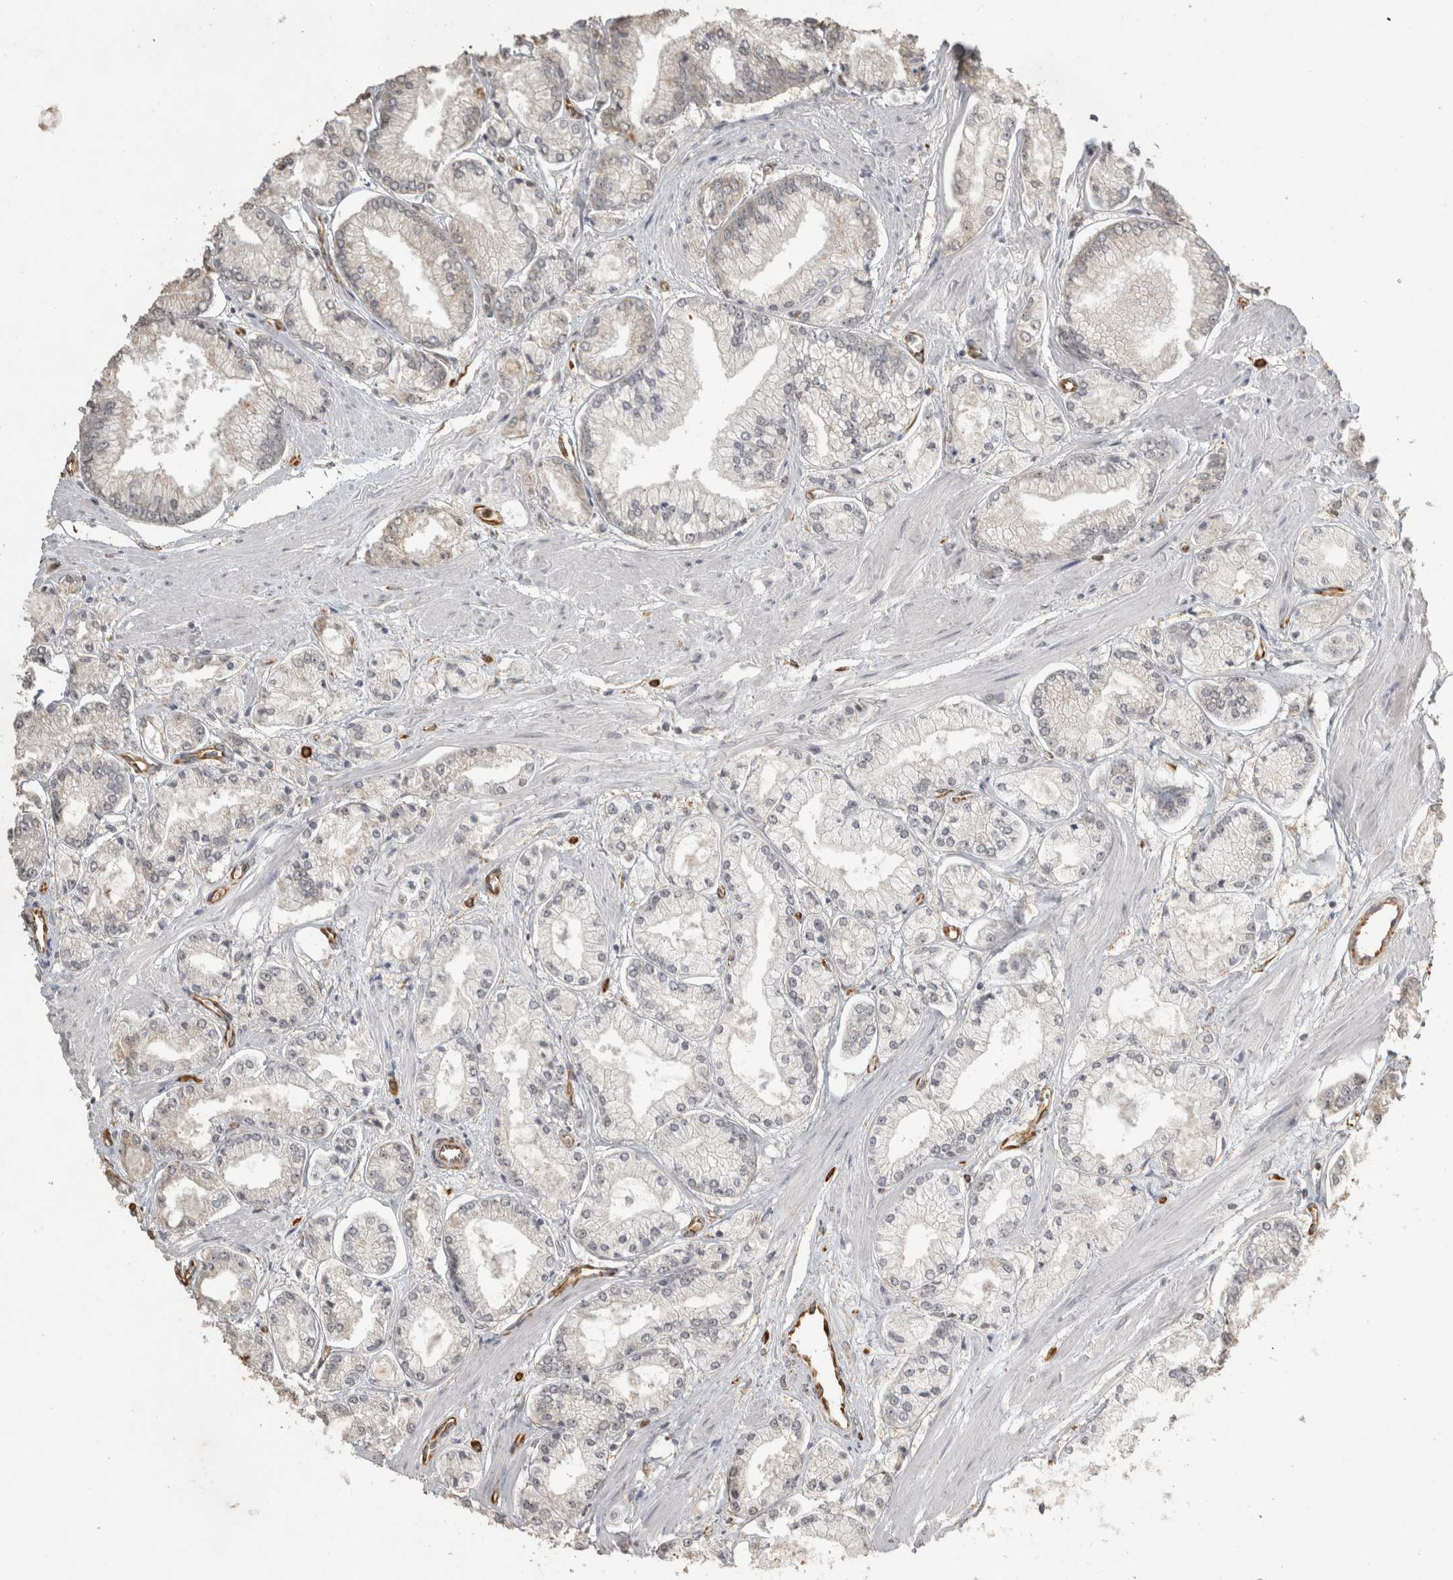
{"staining": {"intensity": "negative", "quantity": "none", "location": "none"}, "tissue": "prostate cancer", "cell_type": "Tumor cells", "image_type": "cancer", "snomed": [{"axis": "morphology", "description": "Adenocarcinoma, Low grade"}, {"axis": "topography", "description": "Prostate"}], "caption": "Immunohistochemistry (IHC) of human prostate low-grade adenocarcinoma shows no expression in tumor cells. (DAB immunohistochemistry (IHC) with hematoxylin counter stain).", "gene": "REPS2", "patient": {"sex": "male", "age": 52}}